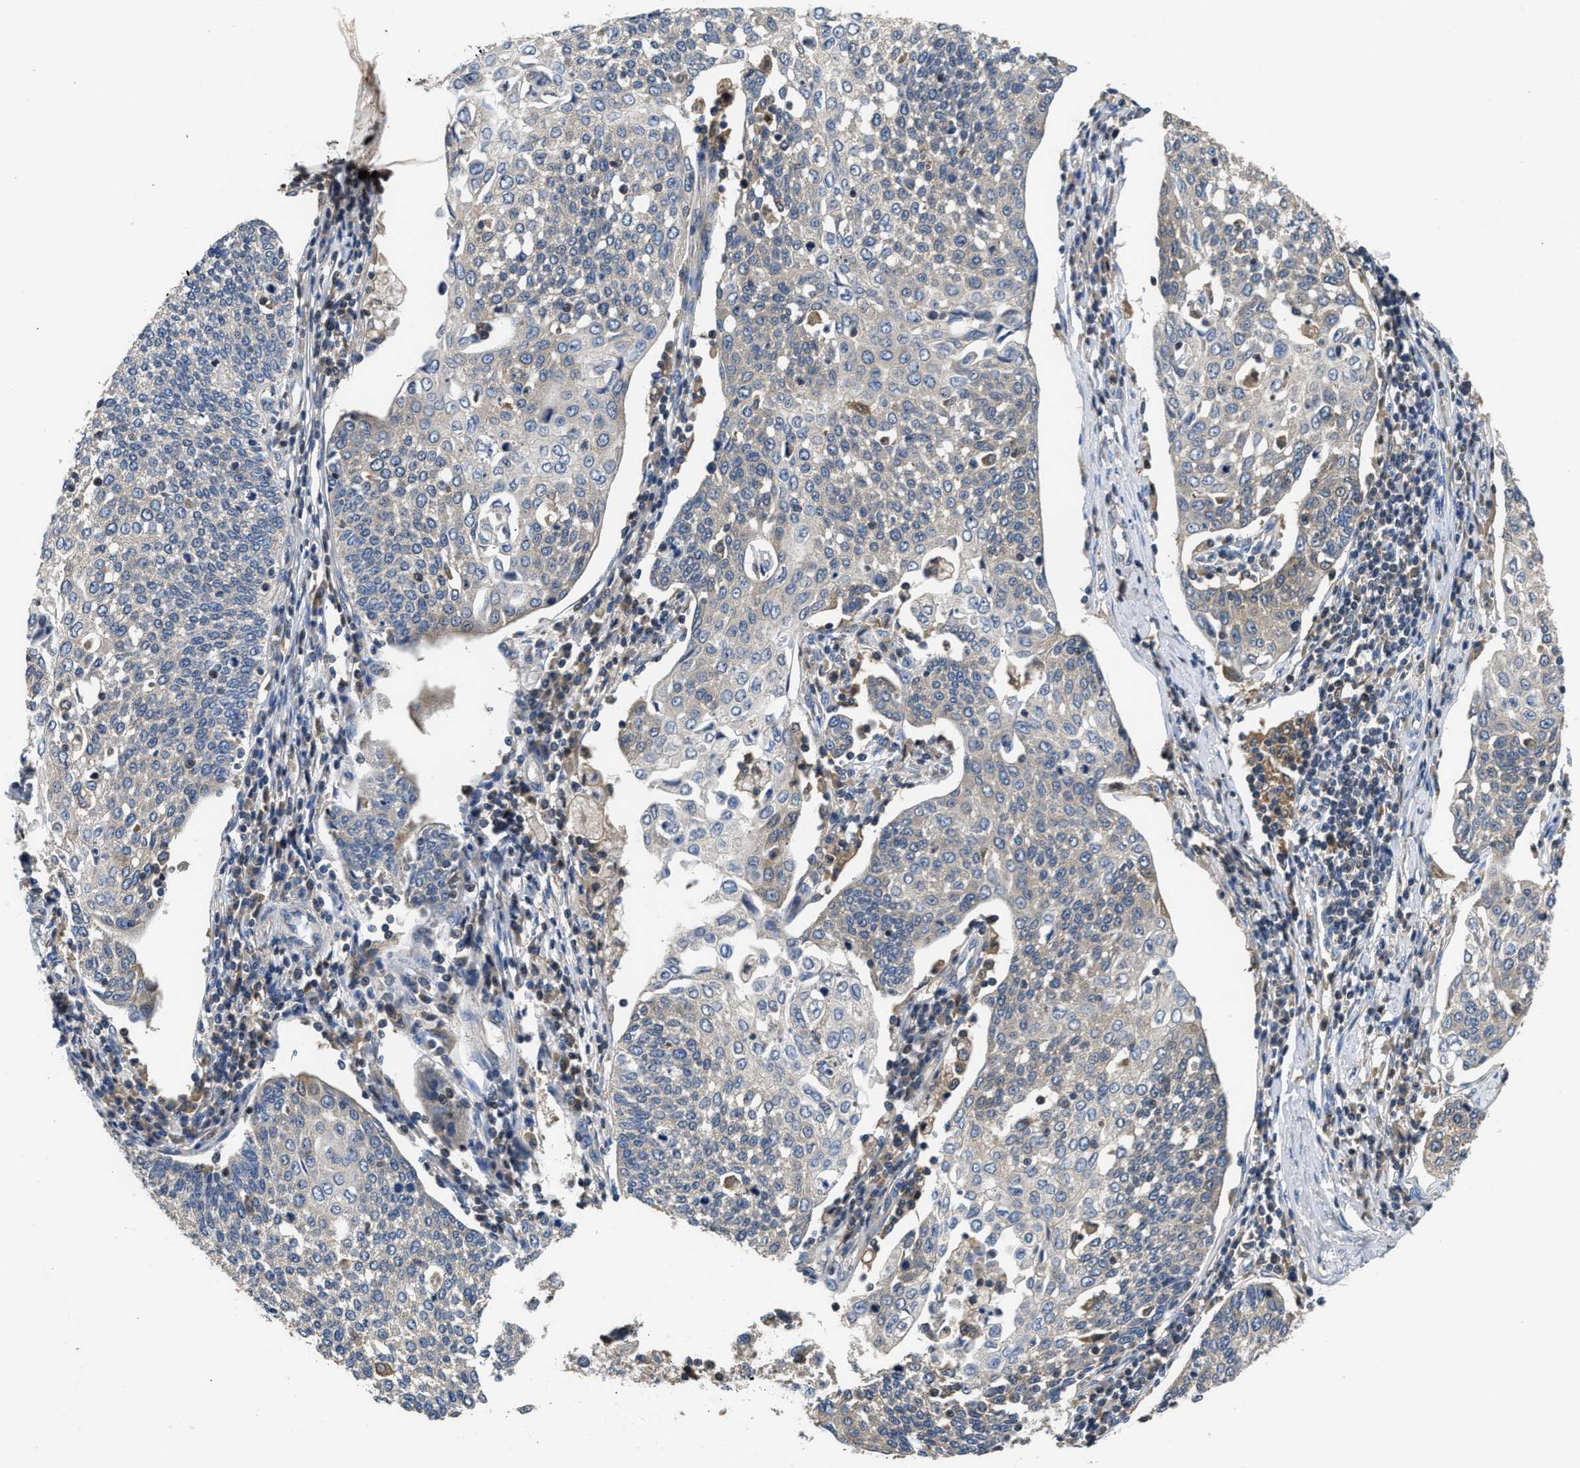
{"staining": {"intensity": "negative", "quantity": "none", "location": "none"}, "tissue": "cervical cancer", "cell_type": "Tumor cells", "image_type": "cancer", "snomed": [{"axis": "morphology", "description": "Squamous cell carcinoma, NOS"}, {"axis": "topography", "description": "Cervix"}], "caption": "High magnification brightfield microscopy of squamous cell carcinoma (cervical) stained with DAB (brown) and counterstained with hematoxylin (blue): tumor cells show no significant staining.", "gene": "OSTF1", "patient": {"sex": "female", "age": 34}}